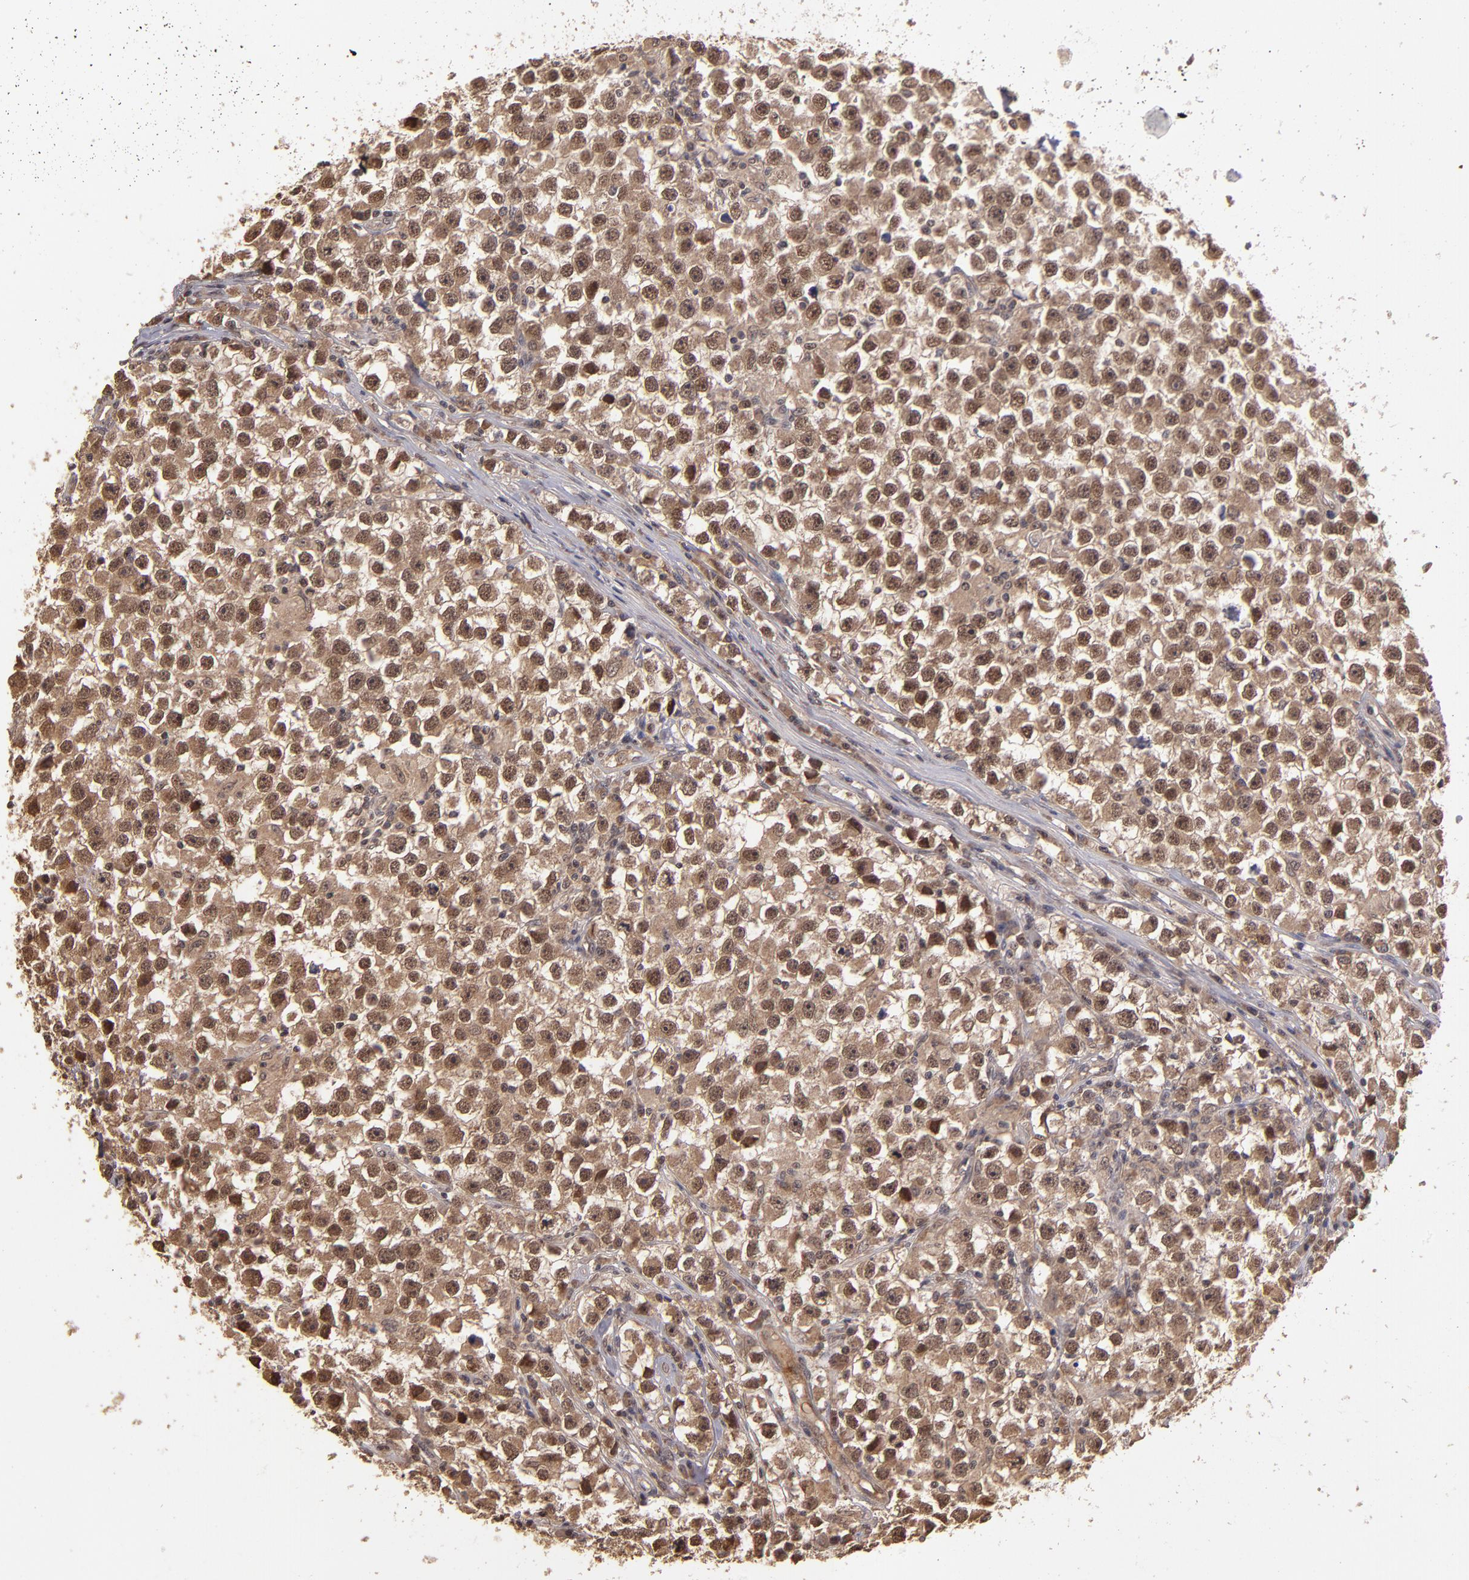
{"staining": {"intensity": "strong", "quantity": ">75%", "location": "nuclear"}, "tissue": "testis cancer", "cell_type": "Tumor cells", "image_type": "cancer", "snomed": [{"axis": "morphology", "description": "Seminoma, NOS"}, {"axis": "topography", "description": "Testis"}], "caption": "A high-resolution photomicrograph shows IHC staining of seminoma (testis), which displays strong nuclear staining in approximately >75% of tumor cells. The staining was performed using DAB to visualize the protein expression in brown, while the nuclei were stained in blue with hematoxylin (Magnification: 20x).", "gene": "ABHD12B", "patient": {"sex": "male", "age": 33}}